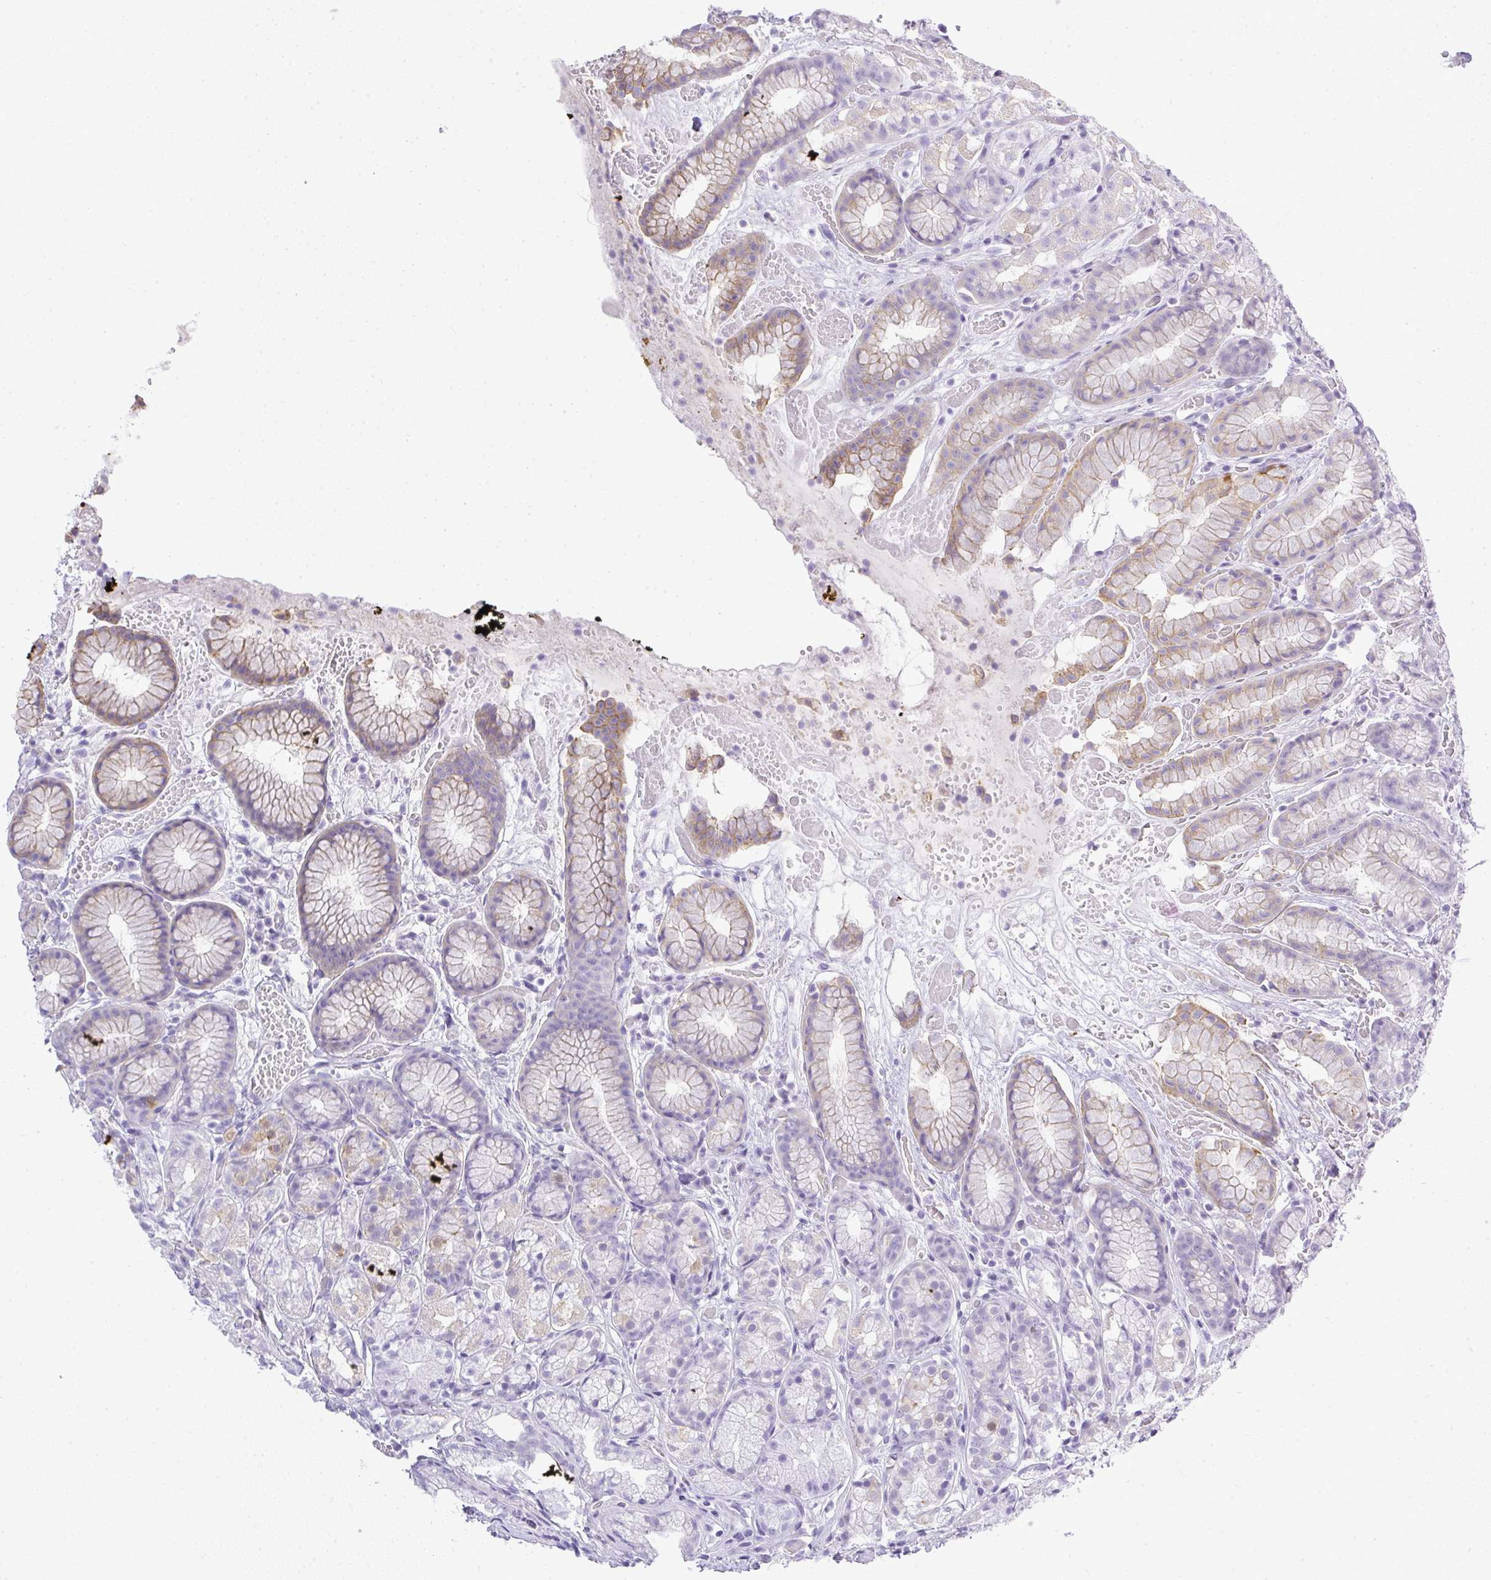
{"staining": {"intensity": "weak", "quantity": "25%-75%", "location": "cytoplasmic/membranous"}, "tissue": "stomach", "cell_type": "Glandular cells", "image_type": "normal", "snomed": [{"axis": "morphology", "description": "Normal tissue, NOS"}, {"axis": "topography", "description": "Smooth muscle"}, {"axis": "topography", "description": "Stomach"}], "caption": "Immunohistochemistry (IHC) (DAB) staining of unremarkable stomach exhibits weak cytoplasmic/membranous protein expression in approximately 25%-75% of glandular cells. The protein of interest is stained brown, and the nuclei are stained in blue (DAB (3,3'-diaminobenzidine) IHC with brightfield microscopy, high magnification).", "gene": "PLPPR3", "patient": {"sex": "male", "age": 70}}